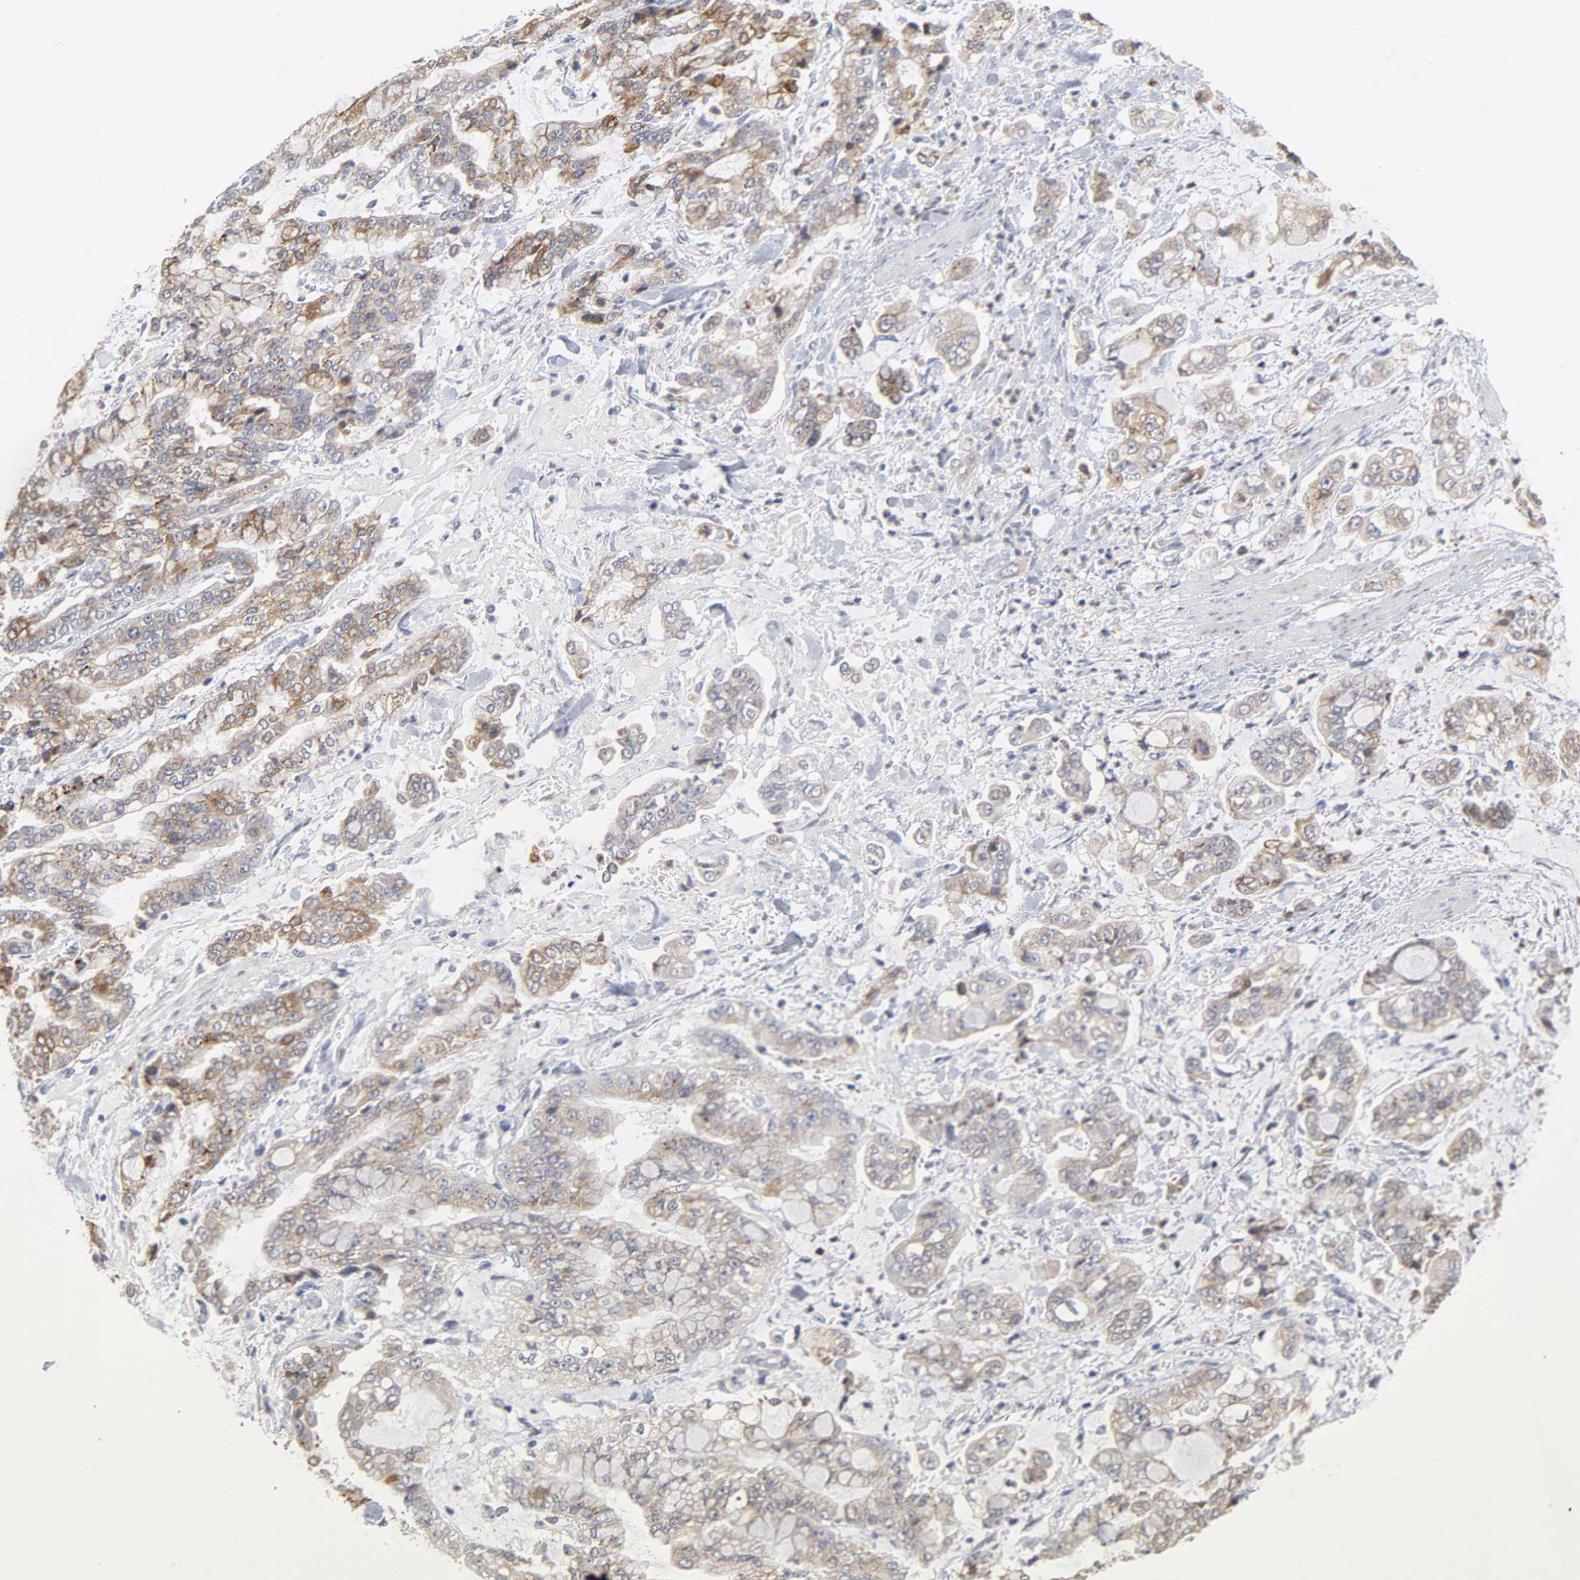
{"staining": {"intensity": "moderate", "quantity": ">75%", "location": "cytoplasmic/membranous"}, "tissue": "stomach cancer", "cell_type": "Tumor cells", "image_type": "cancer", "snomed": [{"axis": "morphology", "description": "Normal tissue, NOS"}, {"axis": "morphology", "description": "Adenocarcinoma, NOS"}, {"axis": "topography", "description": "Stomach, upper"}, {"axis": "topography", "description": "Stomach"}], "caption": "The micrograph reveals immunohistochemical staining of stomach adenocarcinoma. There is moderate cytoplasmic/membranous positivity is present in about >75% of tumor cells.", "gene": "AK7", "patient": {"sex": "male", "age": 76}}